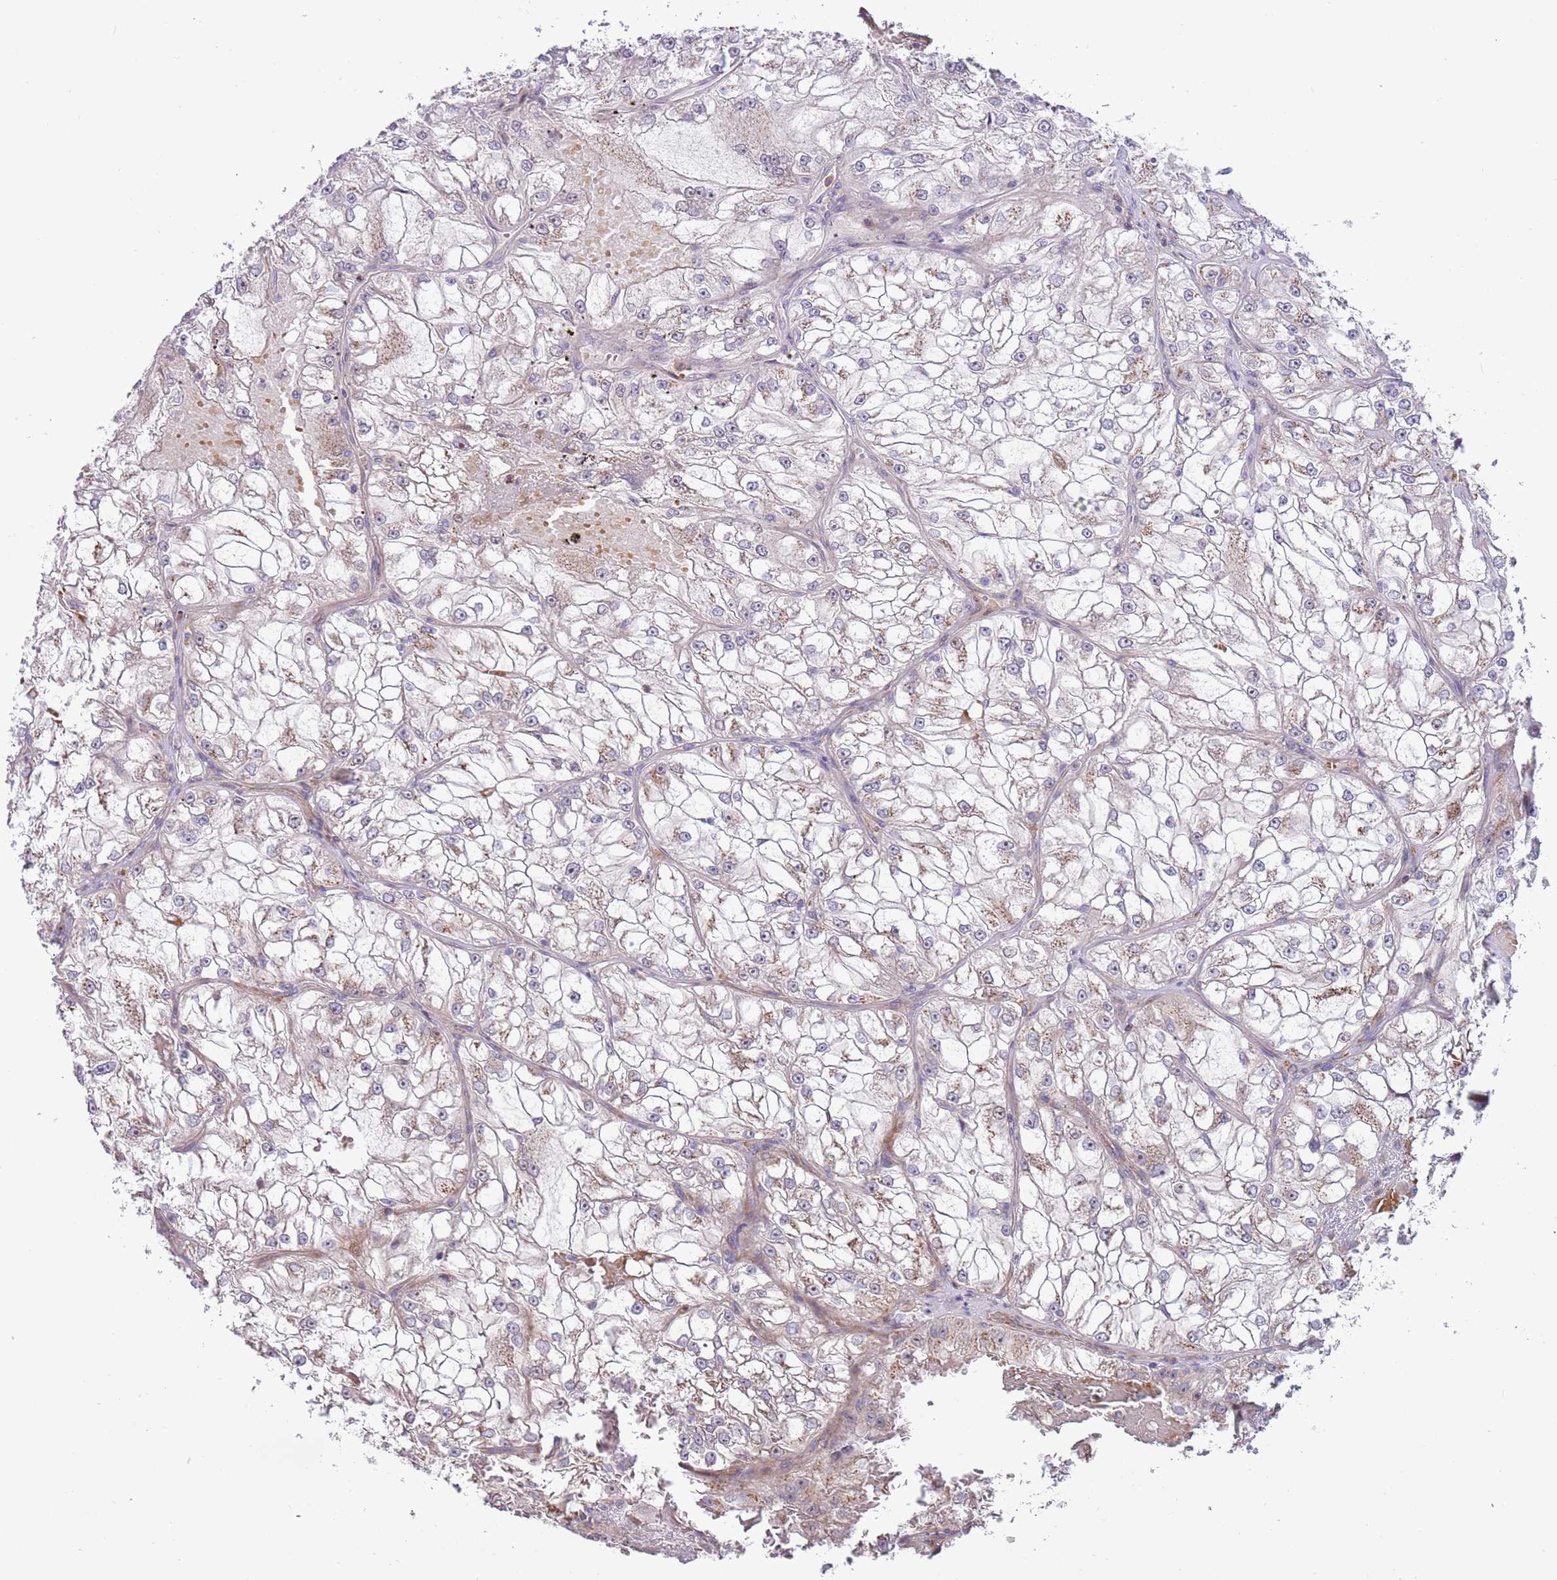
{"staining": {"intensity": "negative", "quantity": "none", "location": "none"}, "tissue": "renal cancer", "cell_type": "Tumor cells", "image_type": "cancer", "snomed": [{"axis": "morphology", "description": "Adenocarcinoma, NOS"}, {"axis": "topography", "description": "Kidney"}], "caption": "This micrograph is of adenocarcinoma (renal) stained with IHC to label a protein in brown with the nuclei are counter-stained blue. There is no expression in tumor cells. The staining was performed using DAB (3,3'-diaminobenzidine) to visualize the protein expression in brown, while the nuclei were stained in blue with hematoxylin (Magnification: 20x).", "gene": "ITGB6", "patient": {"sex": "female", "age": 72}}